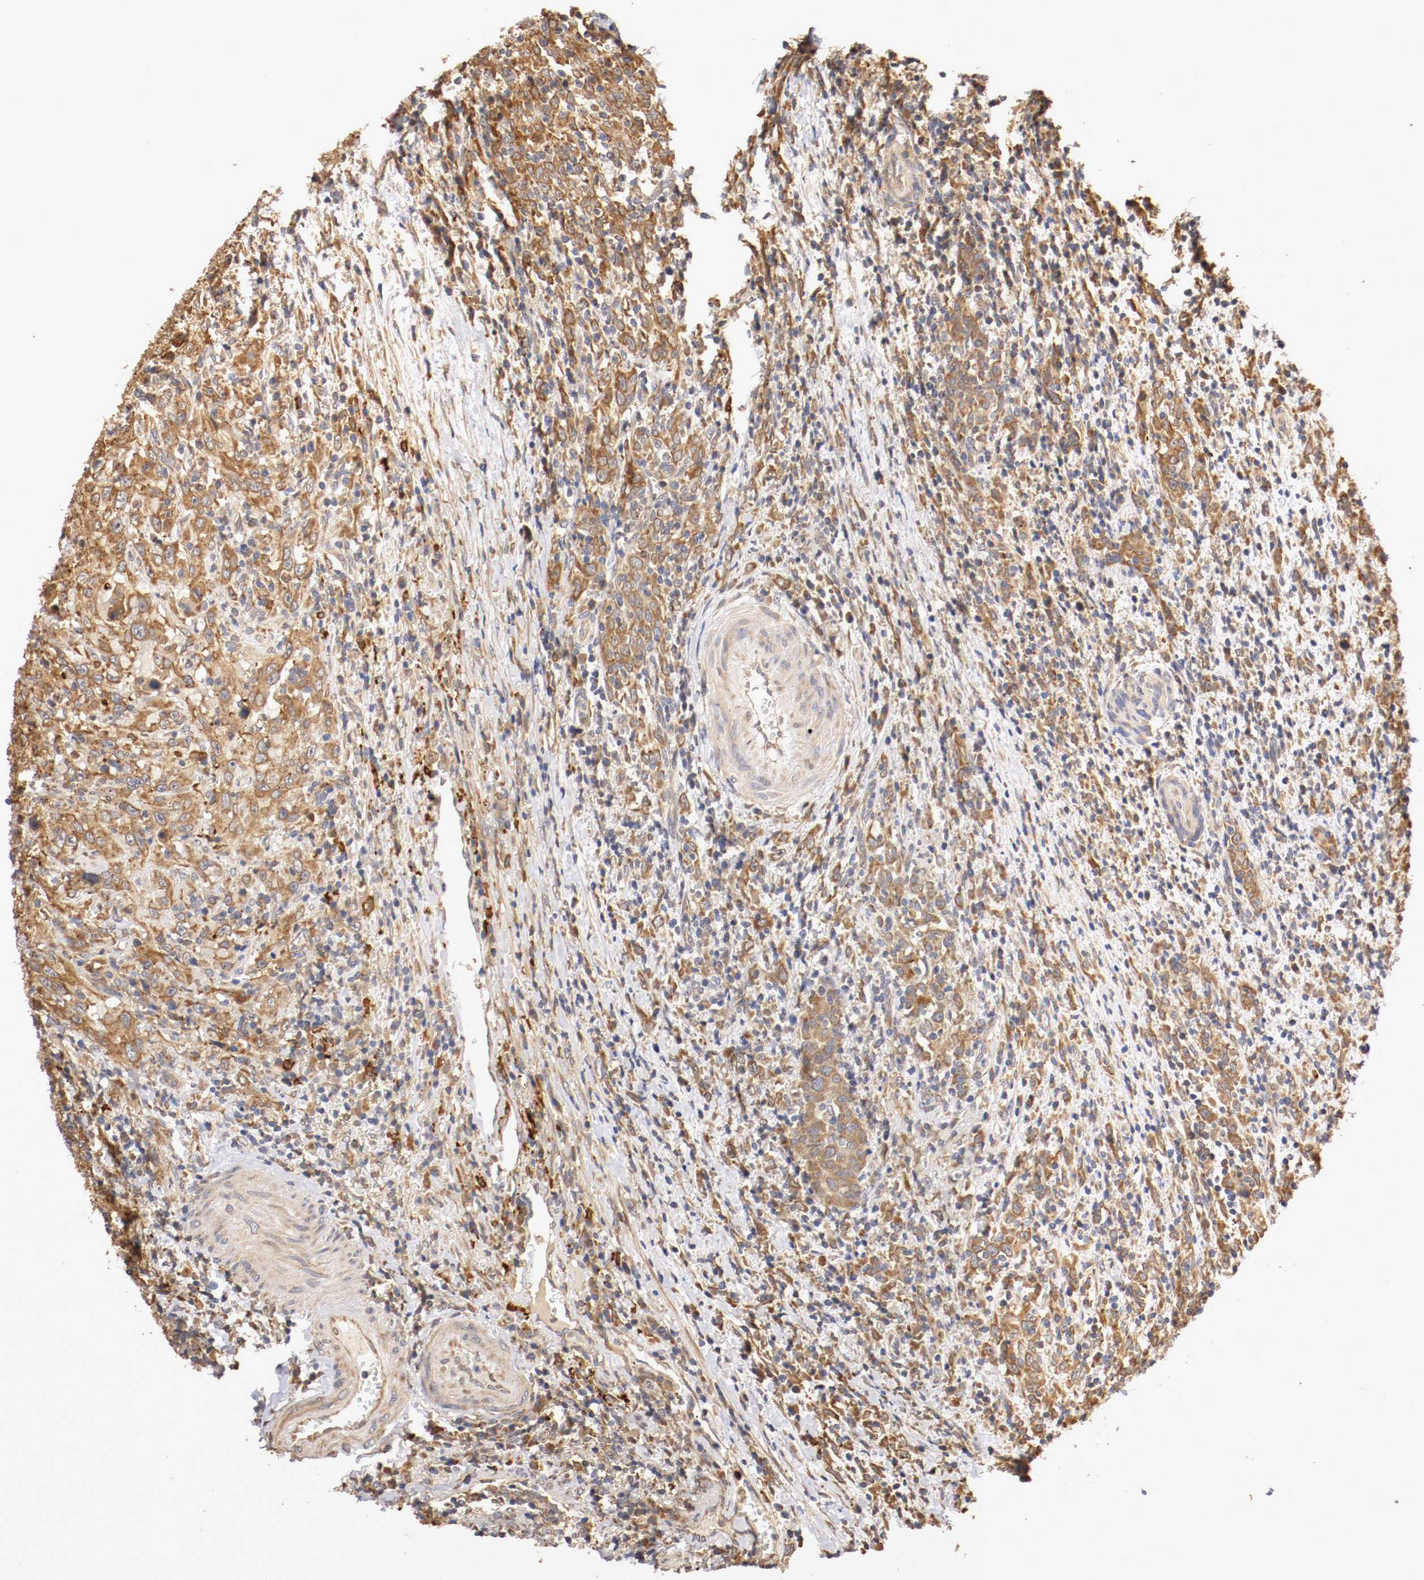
{"staining": {"intensity": "moderate", "quantity": ">75%", "location": "cytoplasmic/membranous"}, "tissue": "urothelial cancer", "cell_type": "Tumor cells", "image_type": "cancer", "snomed": [{"axis": "morphology", "description": "Urothelial carcinoma, High grade"}, {"axis": "topography", "description": "Urinary bladder"}], "caption": "Urothelial cancer stained for a protein exhibits moderate cytoplasmic/membranous positivity in tumor cells. (IHC, brightfield microscopy, high magnification).", "gene": "VEZT", "patient": {"sex": "male", "age": 61}}